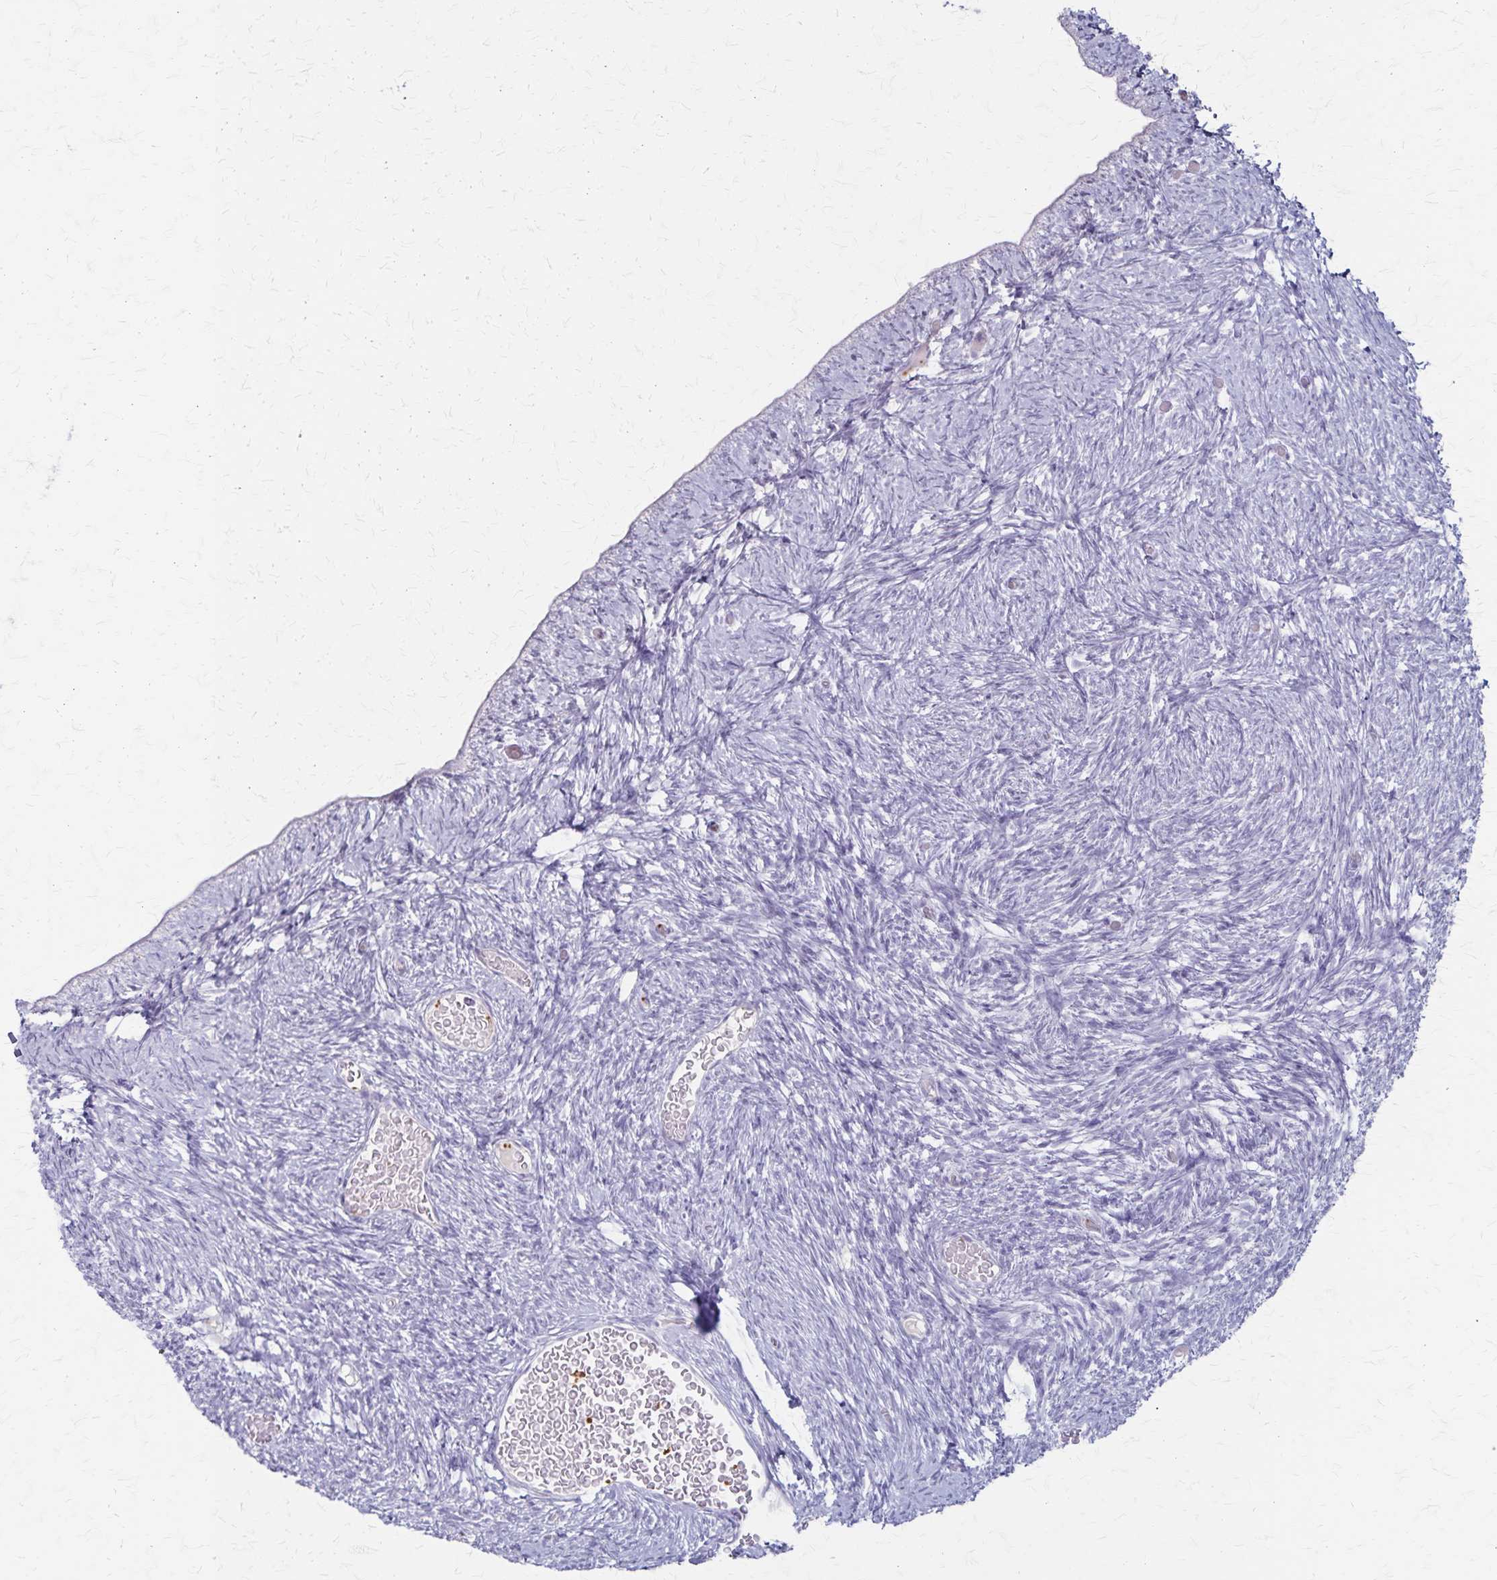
{"staining": {"intensity": "negative", "quantity": "none", "location": "none"}, "tissue": "ovary", "cell_type": "Ovarian stroma cells", "image_type": "normal", "snomed": [{"axis": "morphology", "description": "Normal tissue, NOS"}, {"axis": "topography", "description": "Ovary"}], "caption": "The image displays no staining of ovarian stroma cells in benign ovary.", "gene": "RASL10B", "patient": {"sex": "female", "age": 39}}